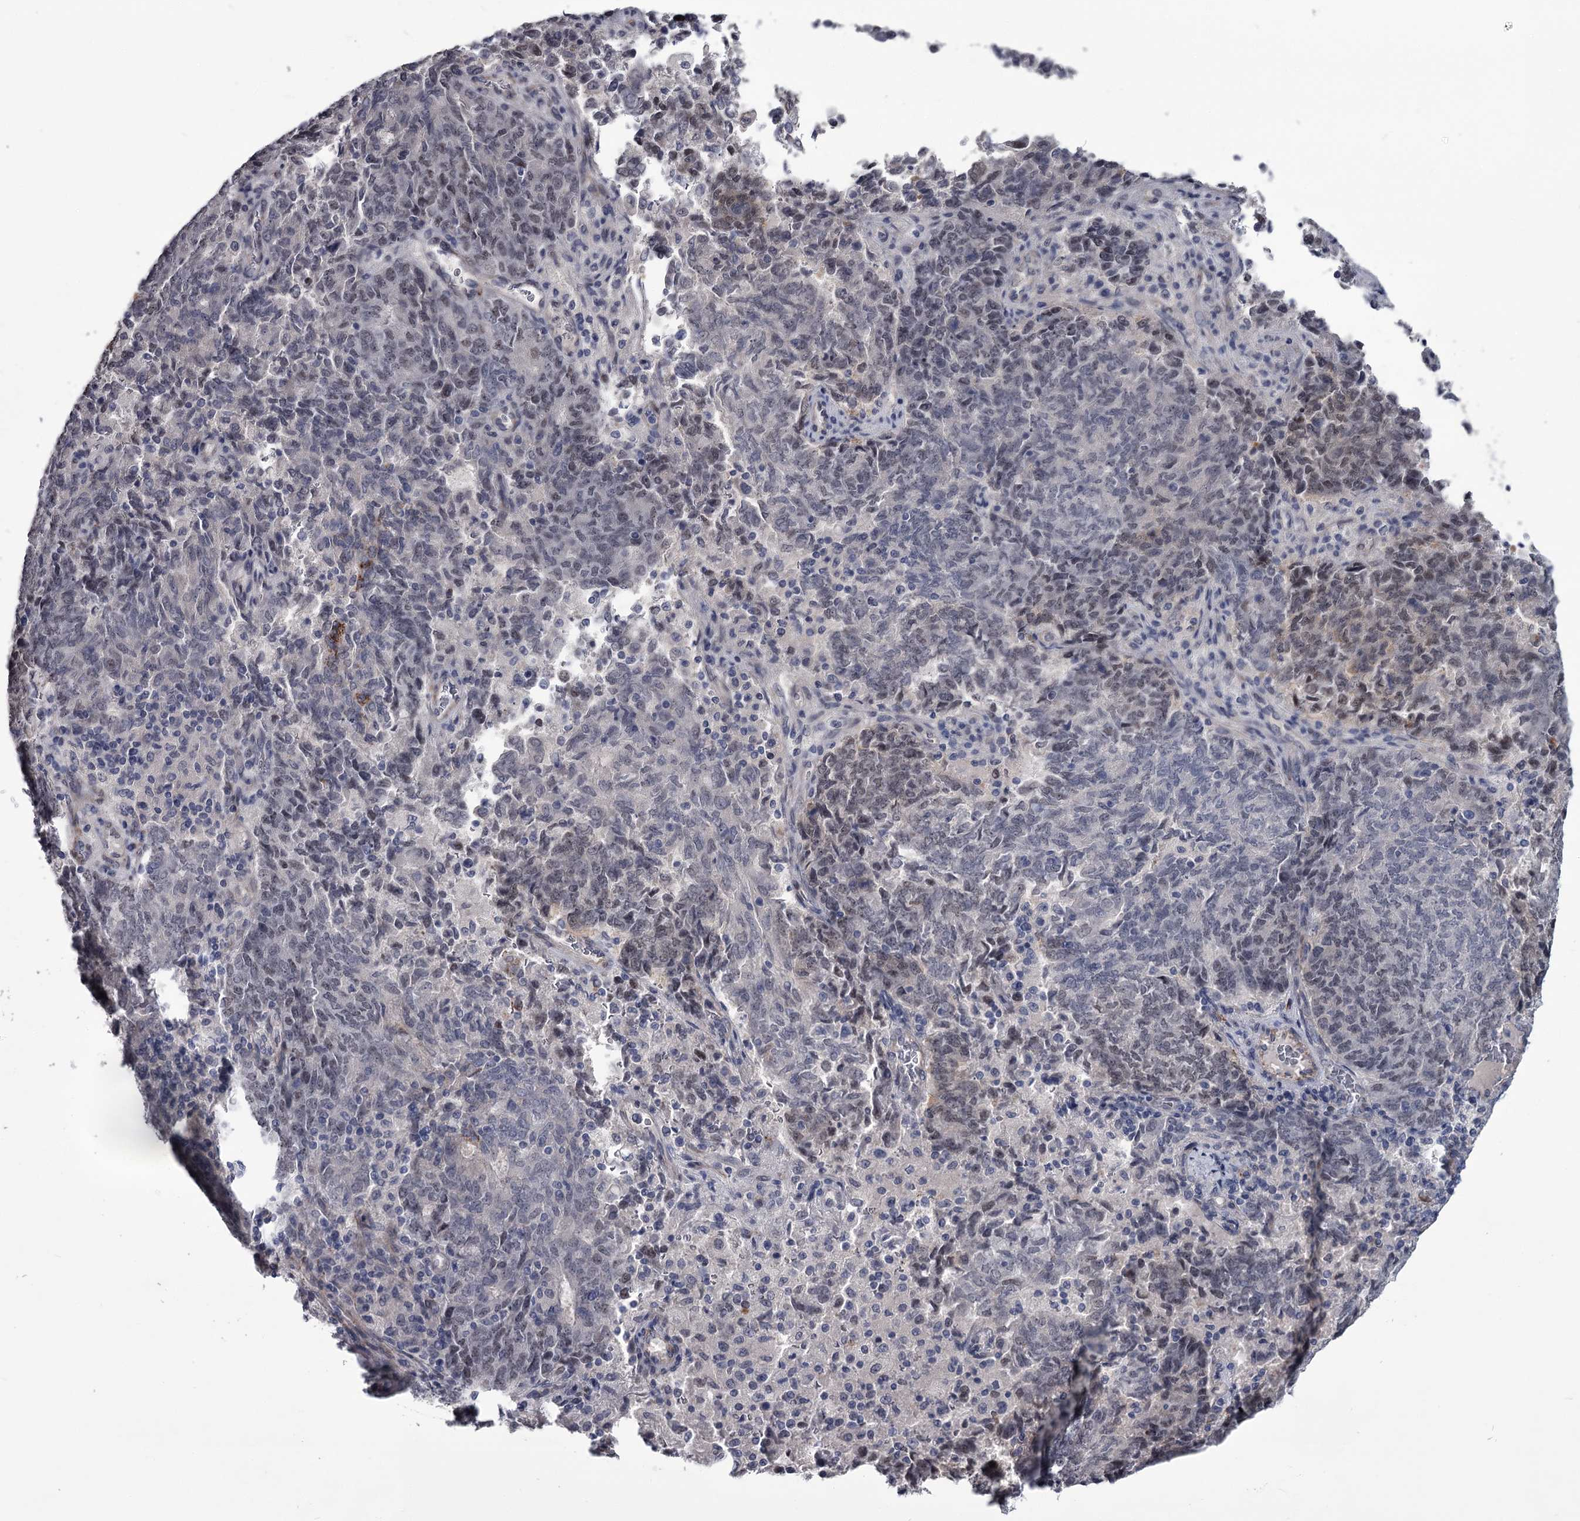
{"staining": {"intensity": "negative", "quantity": "none", "location": "none"}, "tissue": "endometrial cancer", "cell_type": "Tumor cells", "image_type": "cancer", "snomed": [{"axis": "morphology", "description": "Adenocarcinoma, NOS"}, {"axis": "topography", "description": "Endometrium"}], "caption": "Immunohistochemistry (IHC) of human endometrial cancer exhibits no positivity in tumor cells.", "gene": "PRPF40B", "patient": {"sex": "female", "age": 80}}